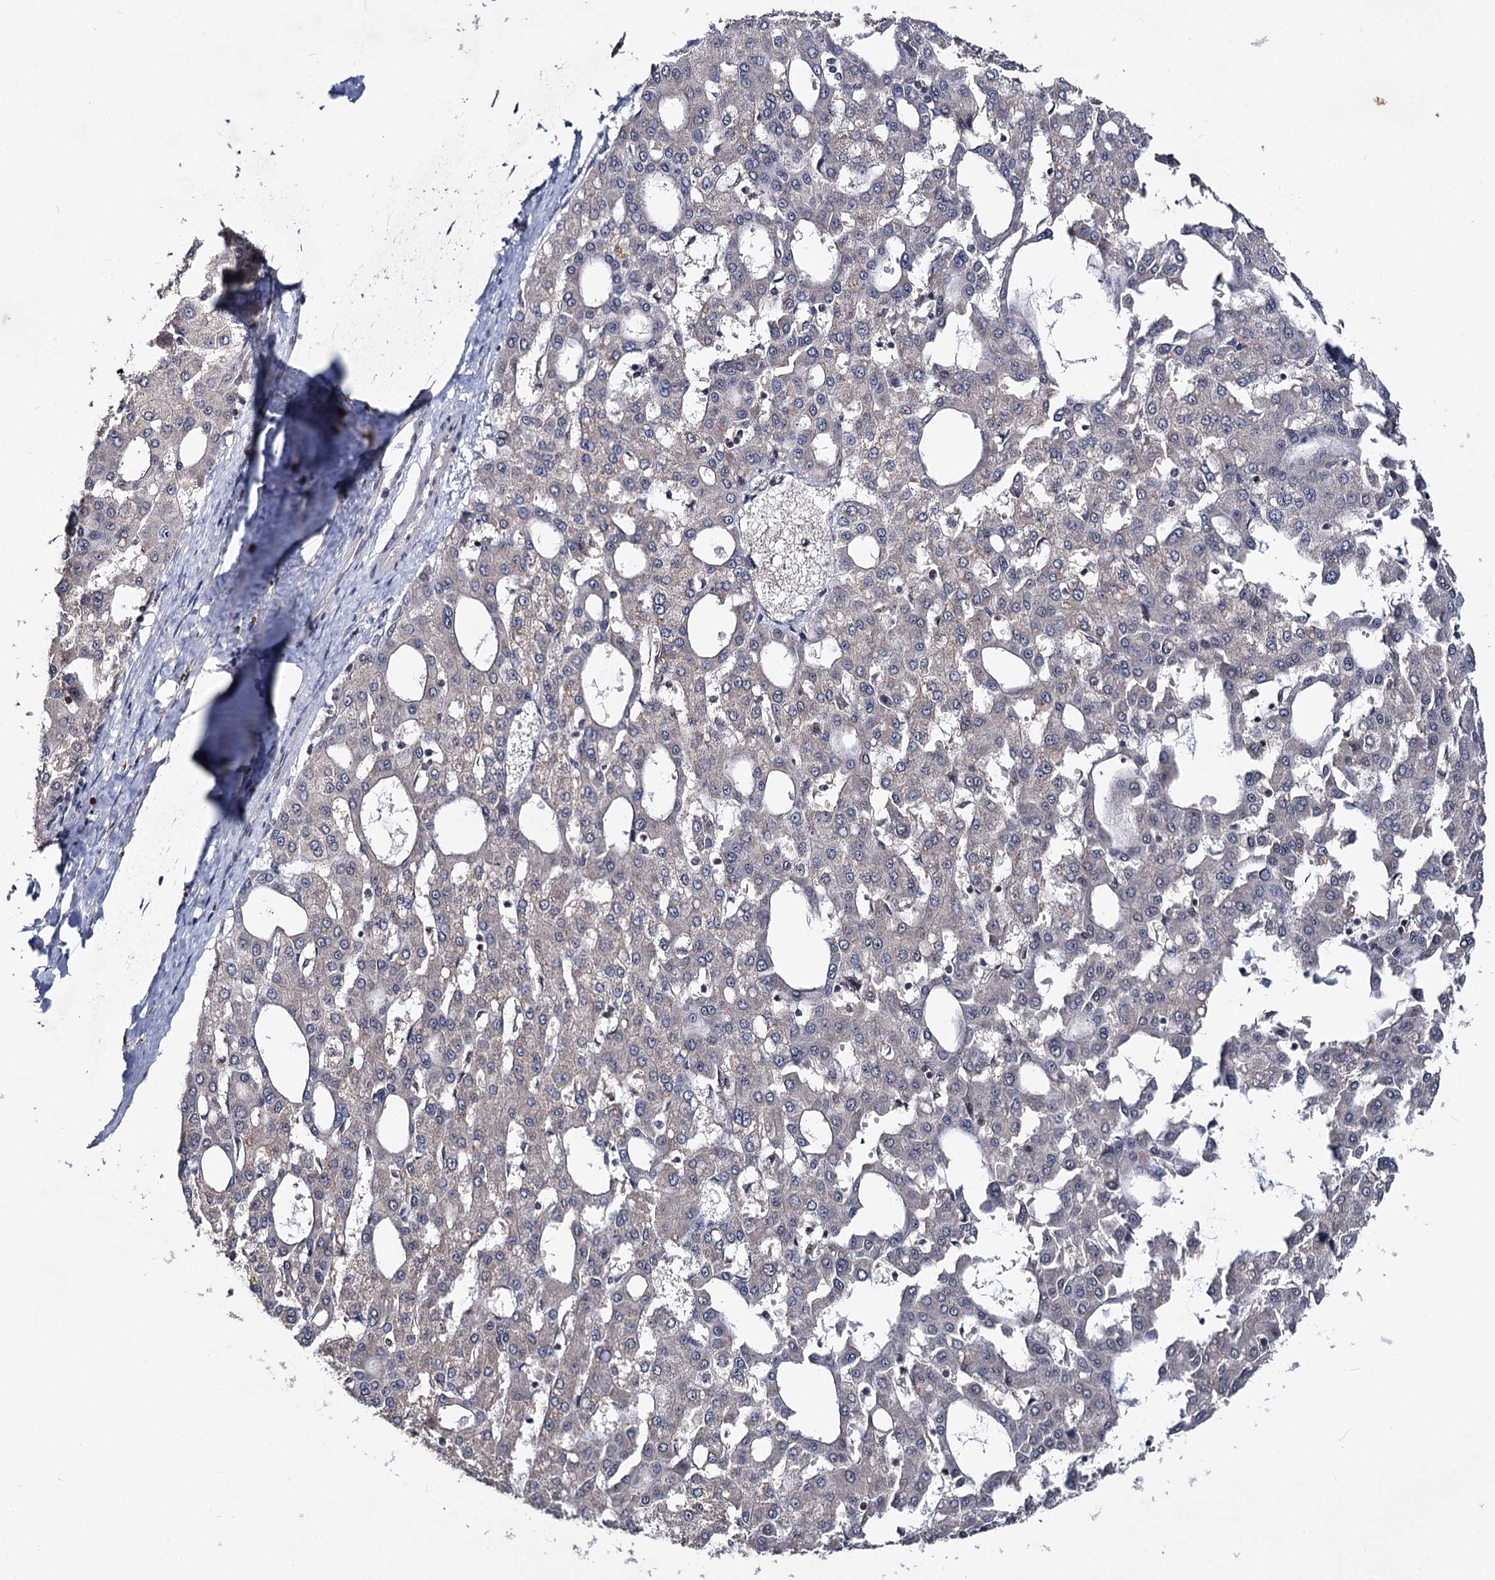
{"staining": {"intensity": "negative", "quantity": "none", "location": "none"}, "tissue": "liver cancer", "cell_type": "Tumor cells", "image_type": "cancer", "snomed": [{"axis": "morphology", "description": "Carcinoma, Hepatocellular, NOS"}, {"axis": "topography", "description": "Liver"}], "caption": "IHC image of liver cancer stained for a protein (brown), which reveals no positivity in tumor cells.", "gene": "SMCHD1", "patient": {"sex": "male", "age": 47}}